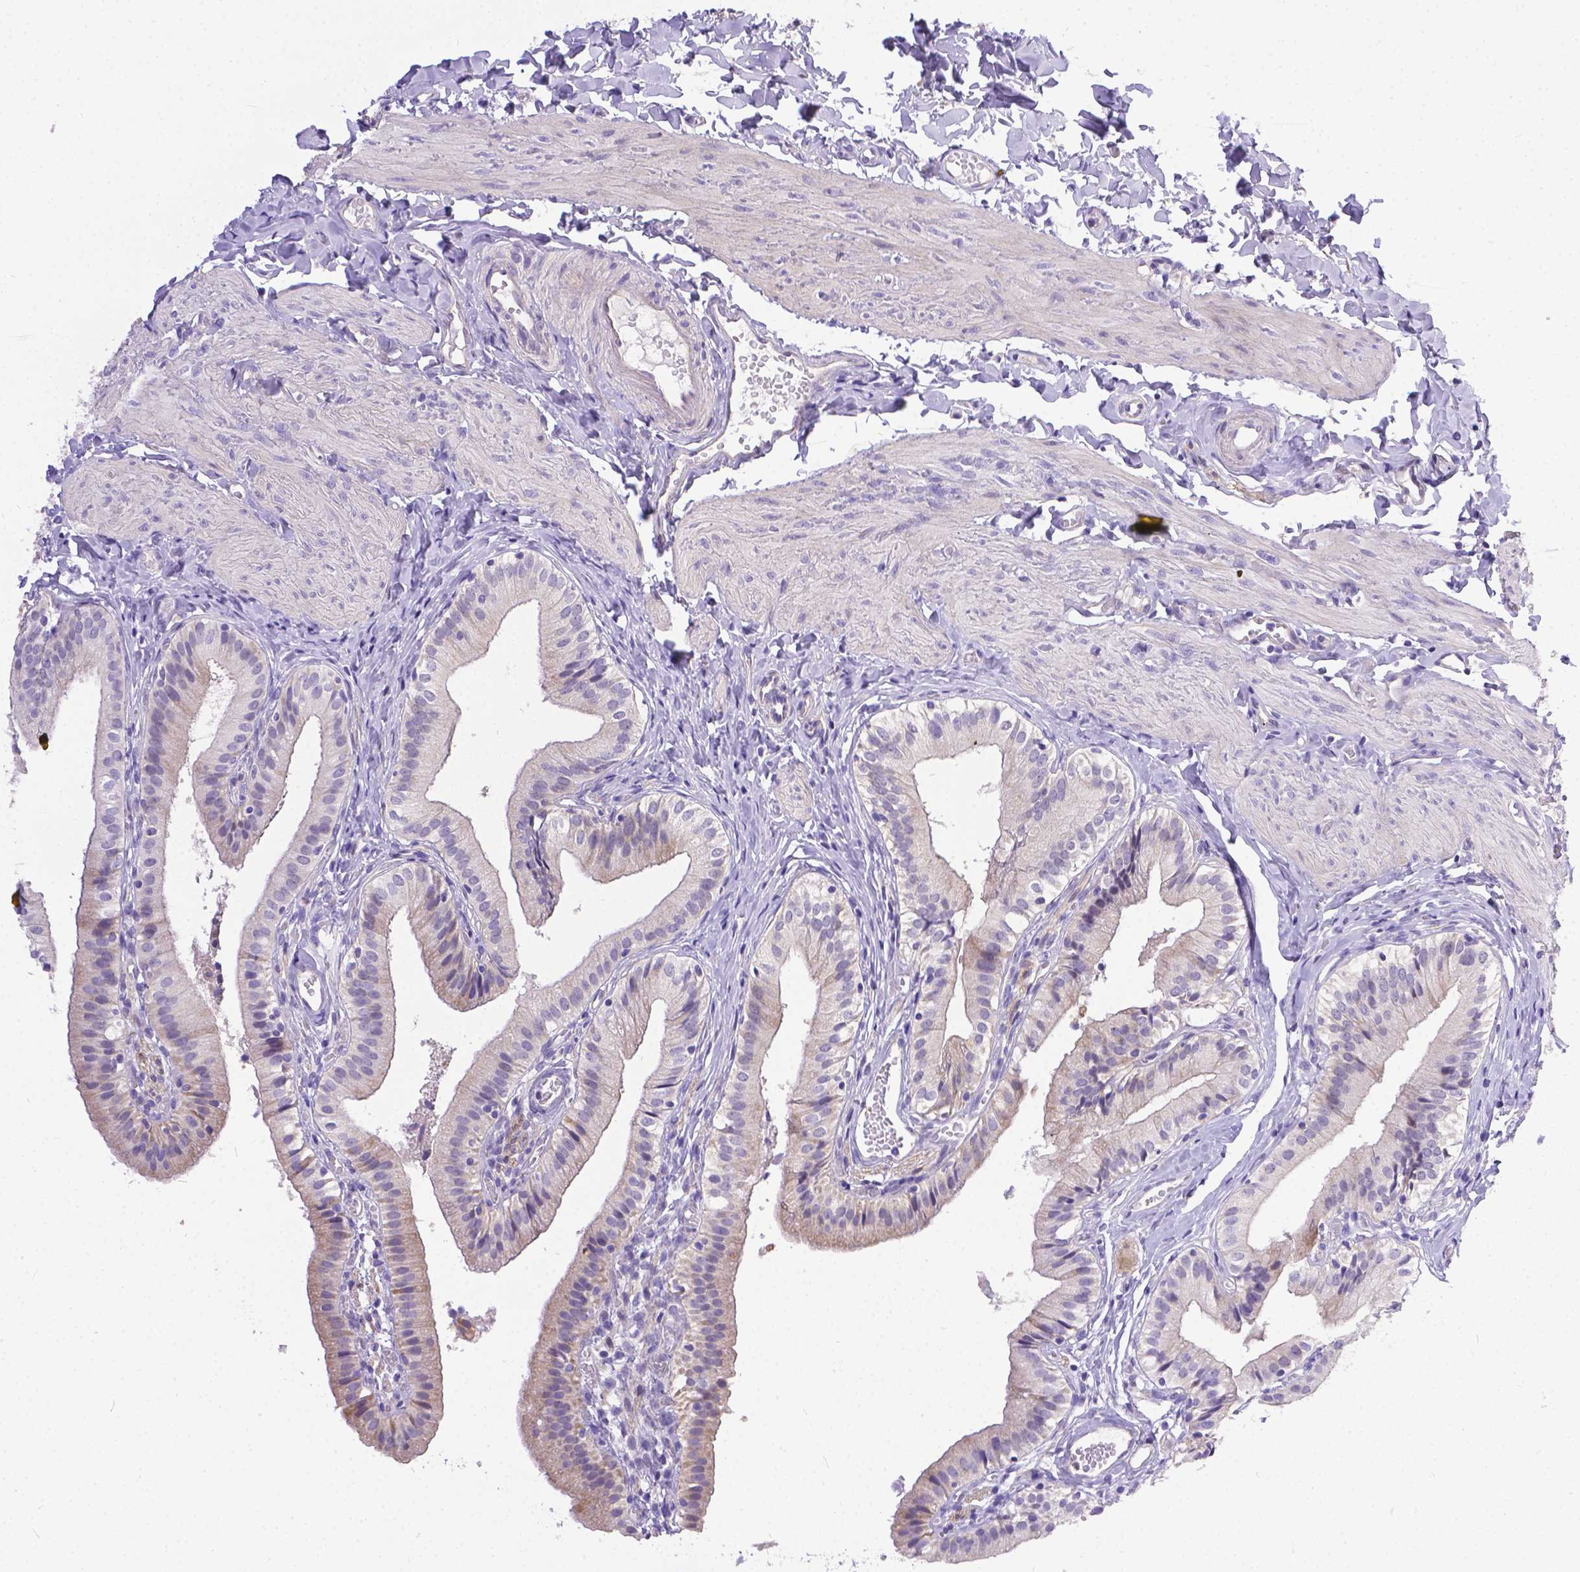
{"staining": {"intensity": "weak", "quantity": "<25%", "location": "cytoplasmic/membranous"}, "tissue": "gallbladder", "cell_type": "Glandular cells", "image_type": "normal", "snomed": [{"axis": "morphology", "description": "Normal tissue, NOS"}, {"axis": "topography", "description": "Gallbladder"}], "caption": "A photomicrograph of human gallbladder is negative for staining in glandular cells. (DAB (3,3'-diaminobenzidine) IHC visualized using brightfield microscopy, high magnification).", "gene": "DLEC1", "patient": {"sex": "female", "age": 47}}